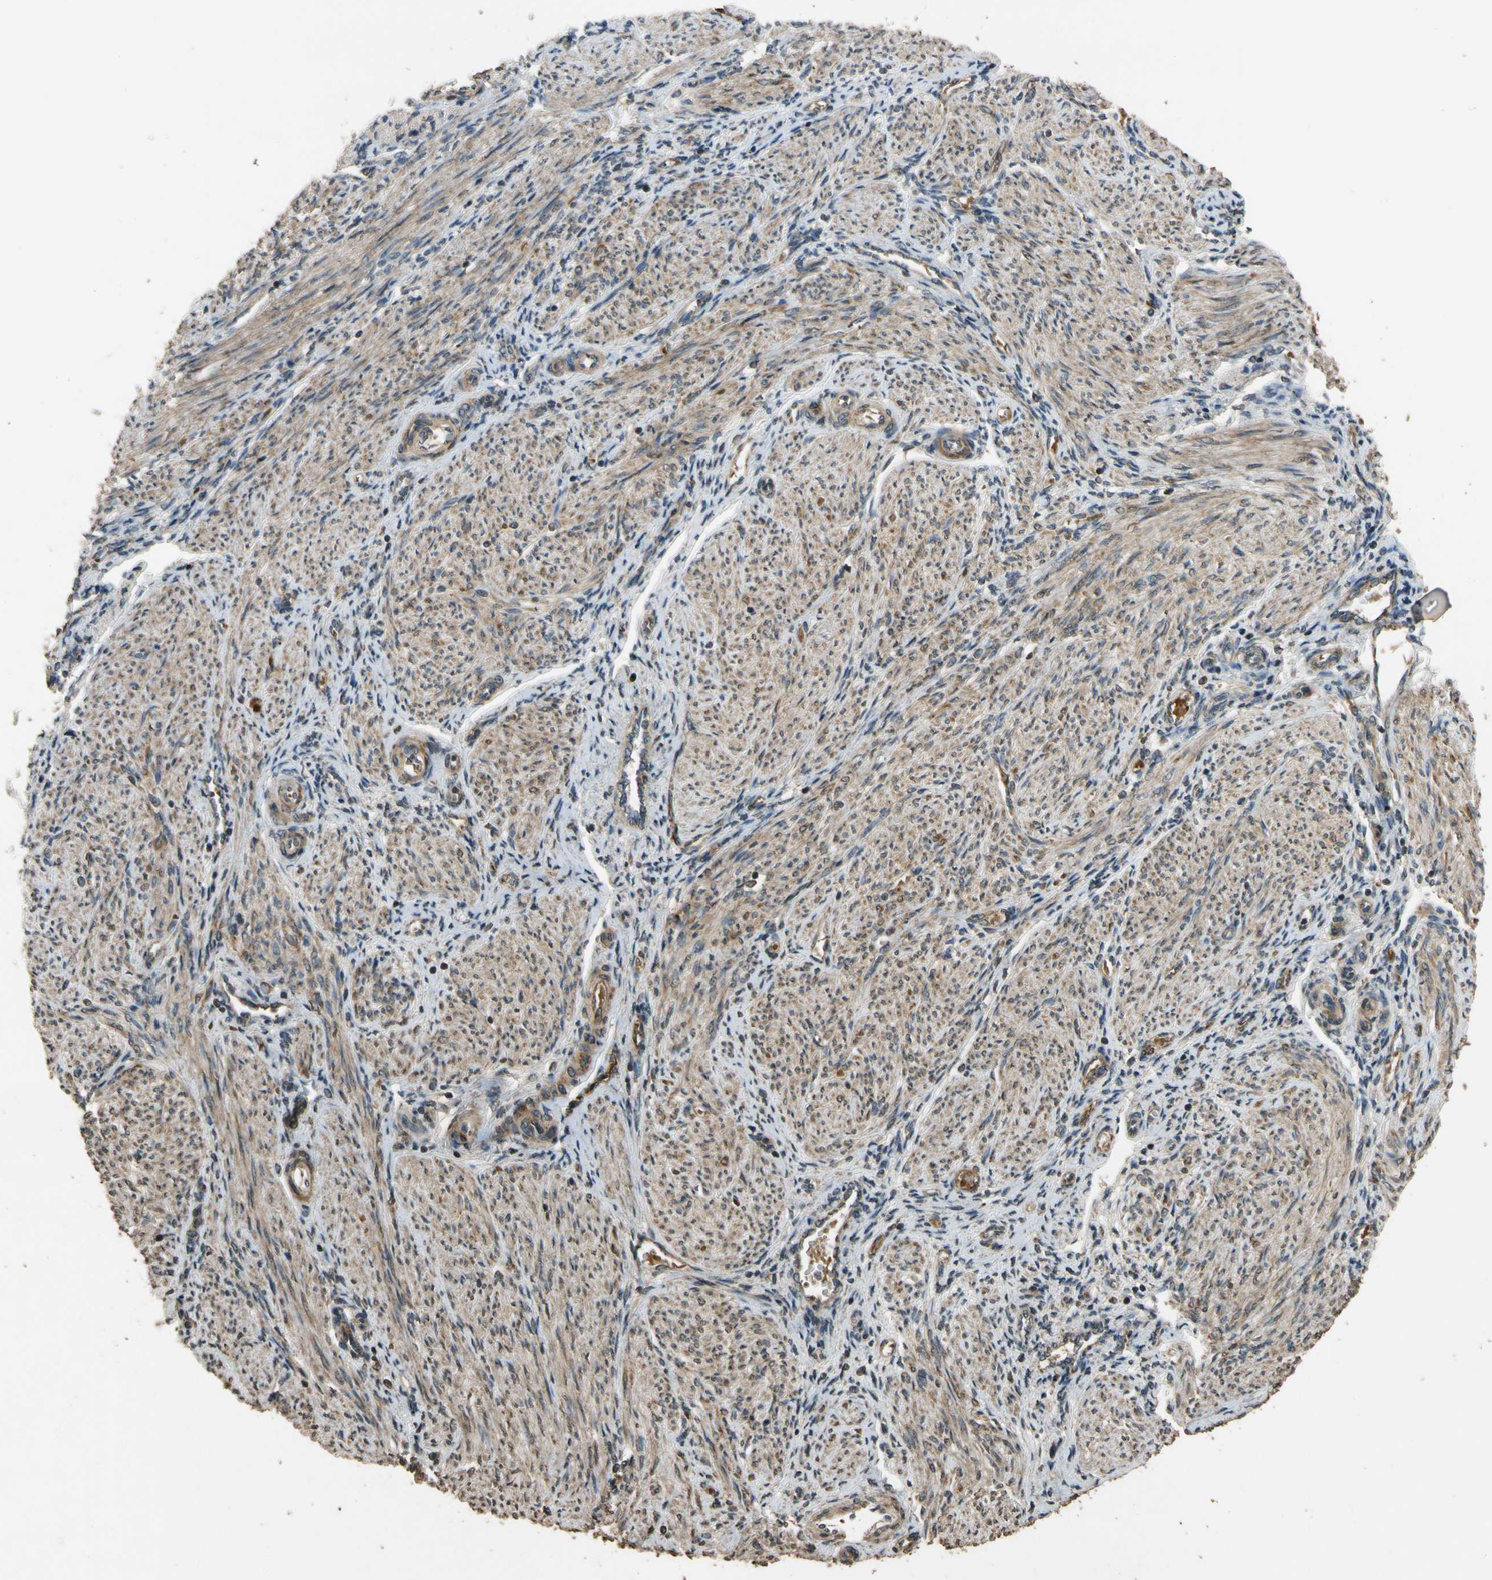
{"staining": {"intensity": "weak", "quantity": "25%-75%", "location": "cytoplasmic/membranous"}, "tissue": "endometrium", "cell_type": "Cells in endometrial stroma", "image_type": "normal", "snomed": [{"axis": "morphology", "description": "Normal tissue, NOS"}, {"axis": "topography", "description": "Endometrium"}], "caption": "The micrograph reveals staining of benign endometrium, revealing weak cytoplasmic/membranous protein staining (brown color) within cells in endometrial stroma. The staining was performed using DAB (3,3'-diaminobenzidine) to visualize the protein expression in brown, while the nuclei were stained in blue with hematoxylin (Magnification: 20x).", "gene": "MST1R", "patient": {"sex": "female", "age": 36}}